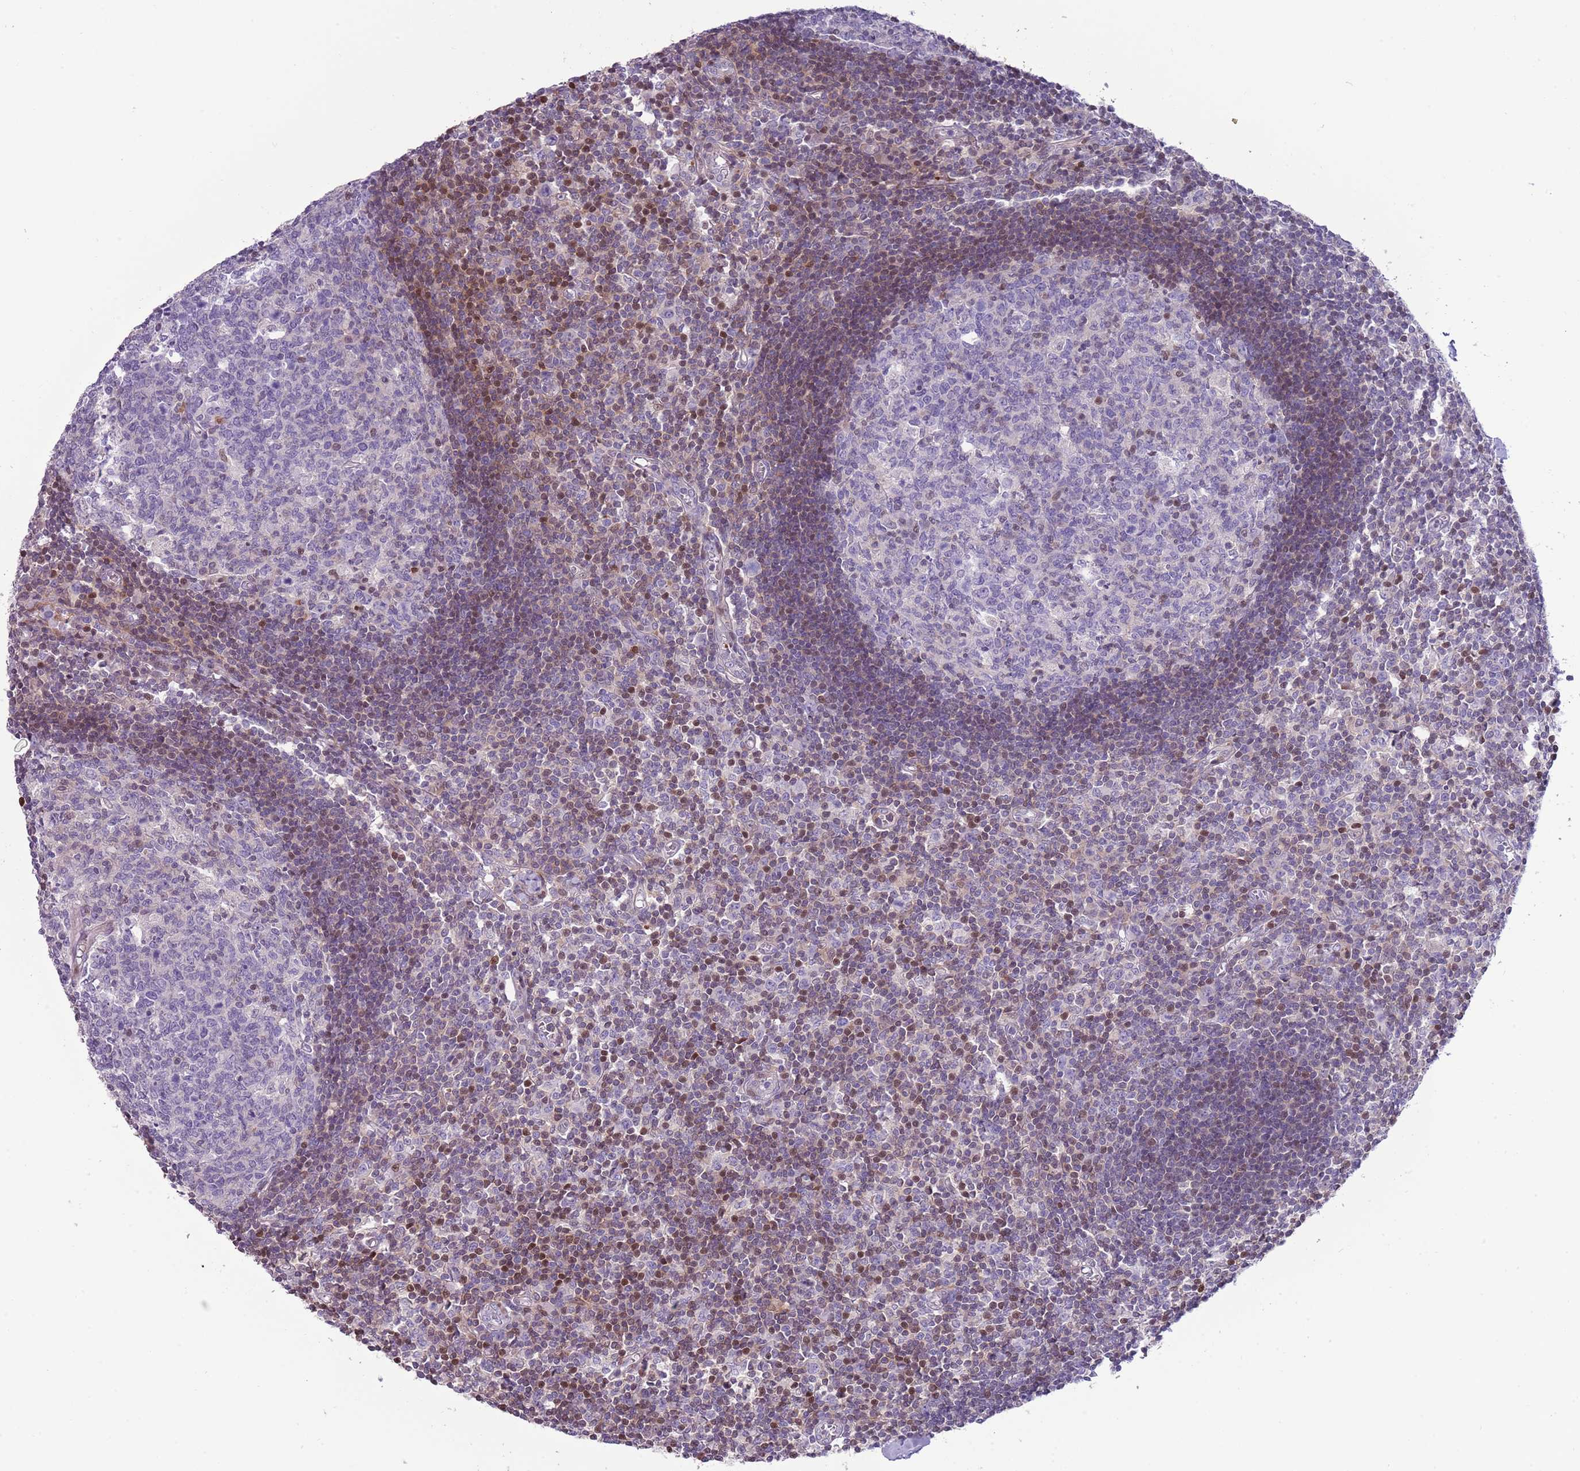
{"staining": {"intensity": "moderate", "quantity": "<25%", "location": "cytoplasmic/membranous"}, "tissue": "lymph node", "cell_type": "Germinal center cells", "image_type": "normal", "snomed": [{"axis": "morphology", "description": "Normal tissue, NOS"}, {"axis": "topography", "description": "Lymph node"}], "caption": "Immunohistochemistry of benign lymph node displays low levels of moderate cytoplasmic/membranous staining in about <25% of germinal center cells. (Stains: DAB in brown, nuclei in blue, Microscopy: brightfield microscopy at high magnification).", "gene": "NBPF4", "patient": {"sex": "female", "age": 55}}